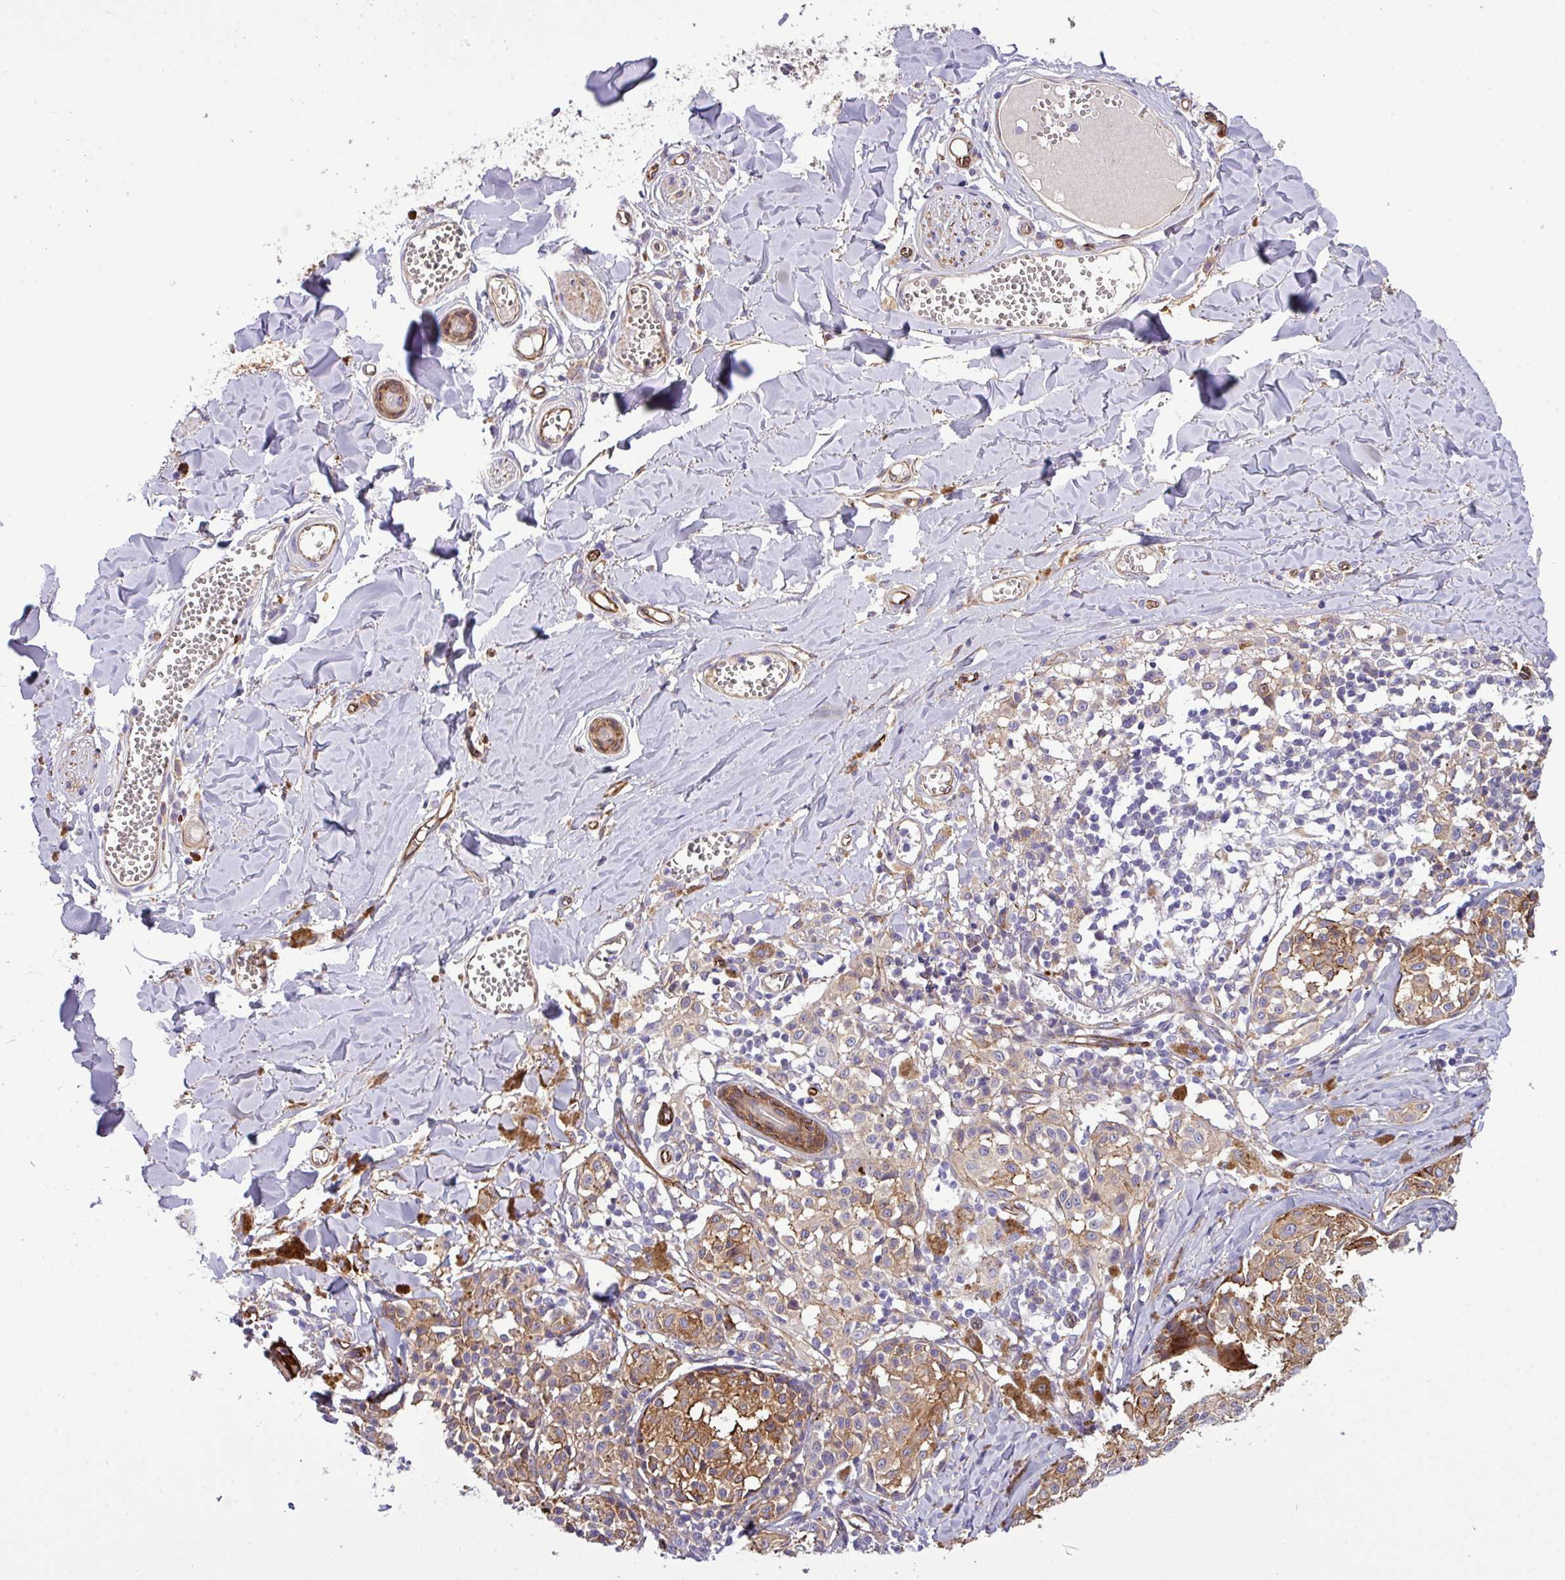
{"staining": {"intensity": "moderate", "quantity": "<25%", "location": "cytoplasmic/membranous"}, "tissue": "melanoma", "cell_type": "Tumor cells", "image_type": "cancer", "snomed": [{"axis": "morphology", "description": "Malignant melanoma, NOS"}, {"axis": "topography", "description": "Skin"}], "caption": "Immunohistochemistry (IHC) of melanoma shows low levels of moderate cytoplasmic/membranous expression in about <25% of tumor cells.", "gene": "PARD6A", "patient": {"sex": "female", "age": 43}}